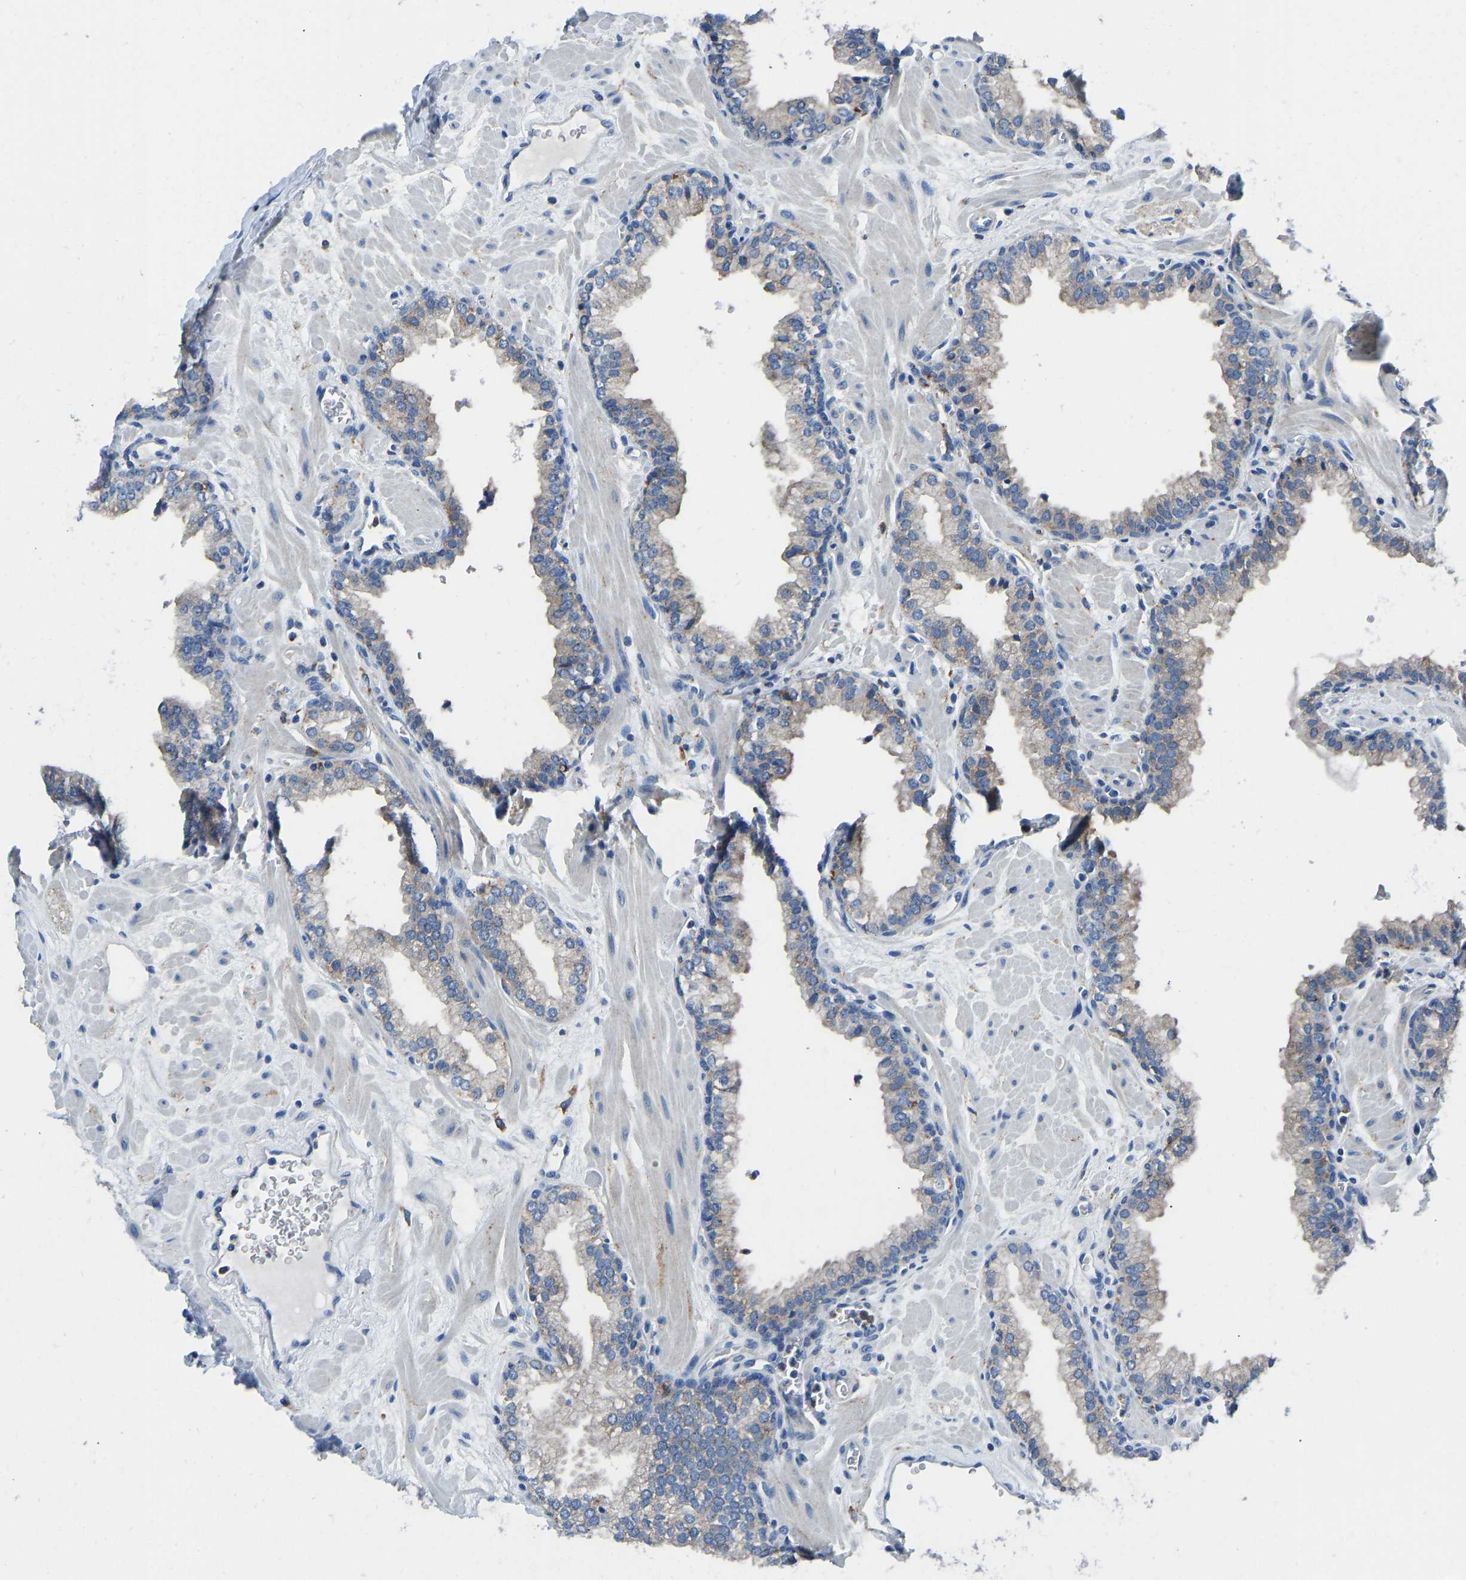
{"staining": {"intensity": "moderate", "quantity": "<25%", "location": "cytoplasmic/membranous"}, "tissue": "prostate", "cell_type": "Glandular cells", "image_type": "normal", "snomed": [{"axis": "morphology", "description": "Normal tissue, NOS"}, {"axis": "morphology", "description": "Urothelial carcinoma, Low grade"}, {"axis": "topography", "description": "Urinary bladder"}, {"axis": "topography", "description": "Prostate"}], "caption": "Immunohistochemical staining of benign prostate displays <25% levels of moderate cytoplasmic/membranous protein positivity in about <25% of glandular cells. (IHC, brightfield microscopy, high magnification).", "gene": "ATP6V1E1", "patient": {"sex": "male", "age": 60}}